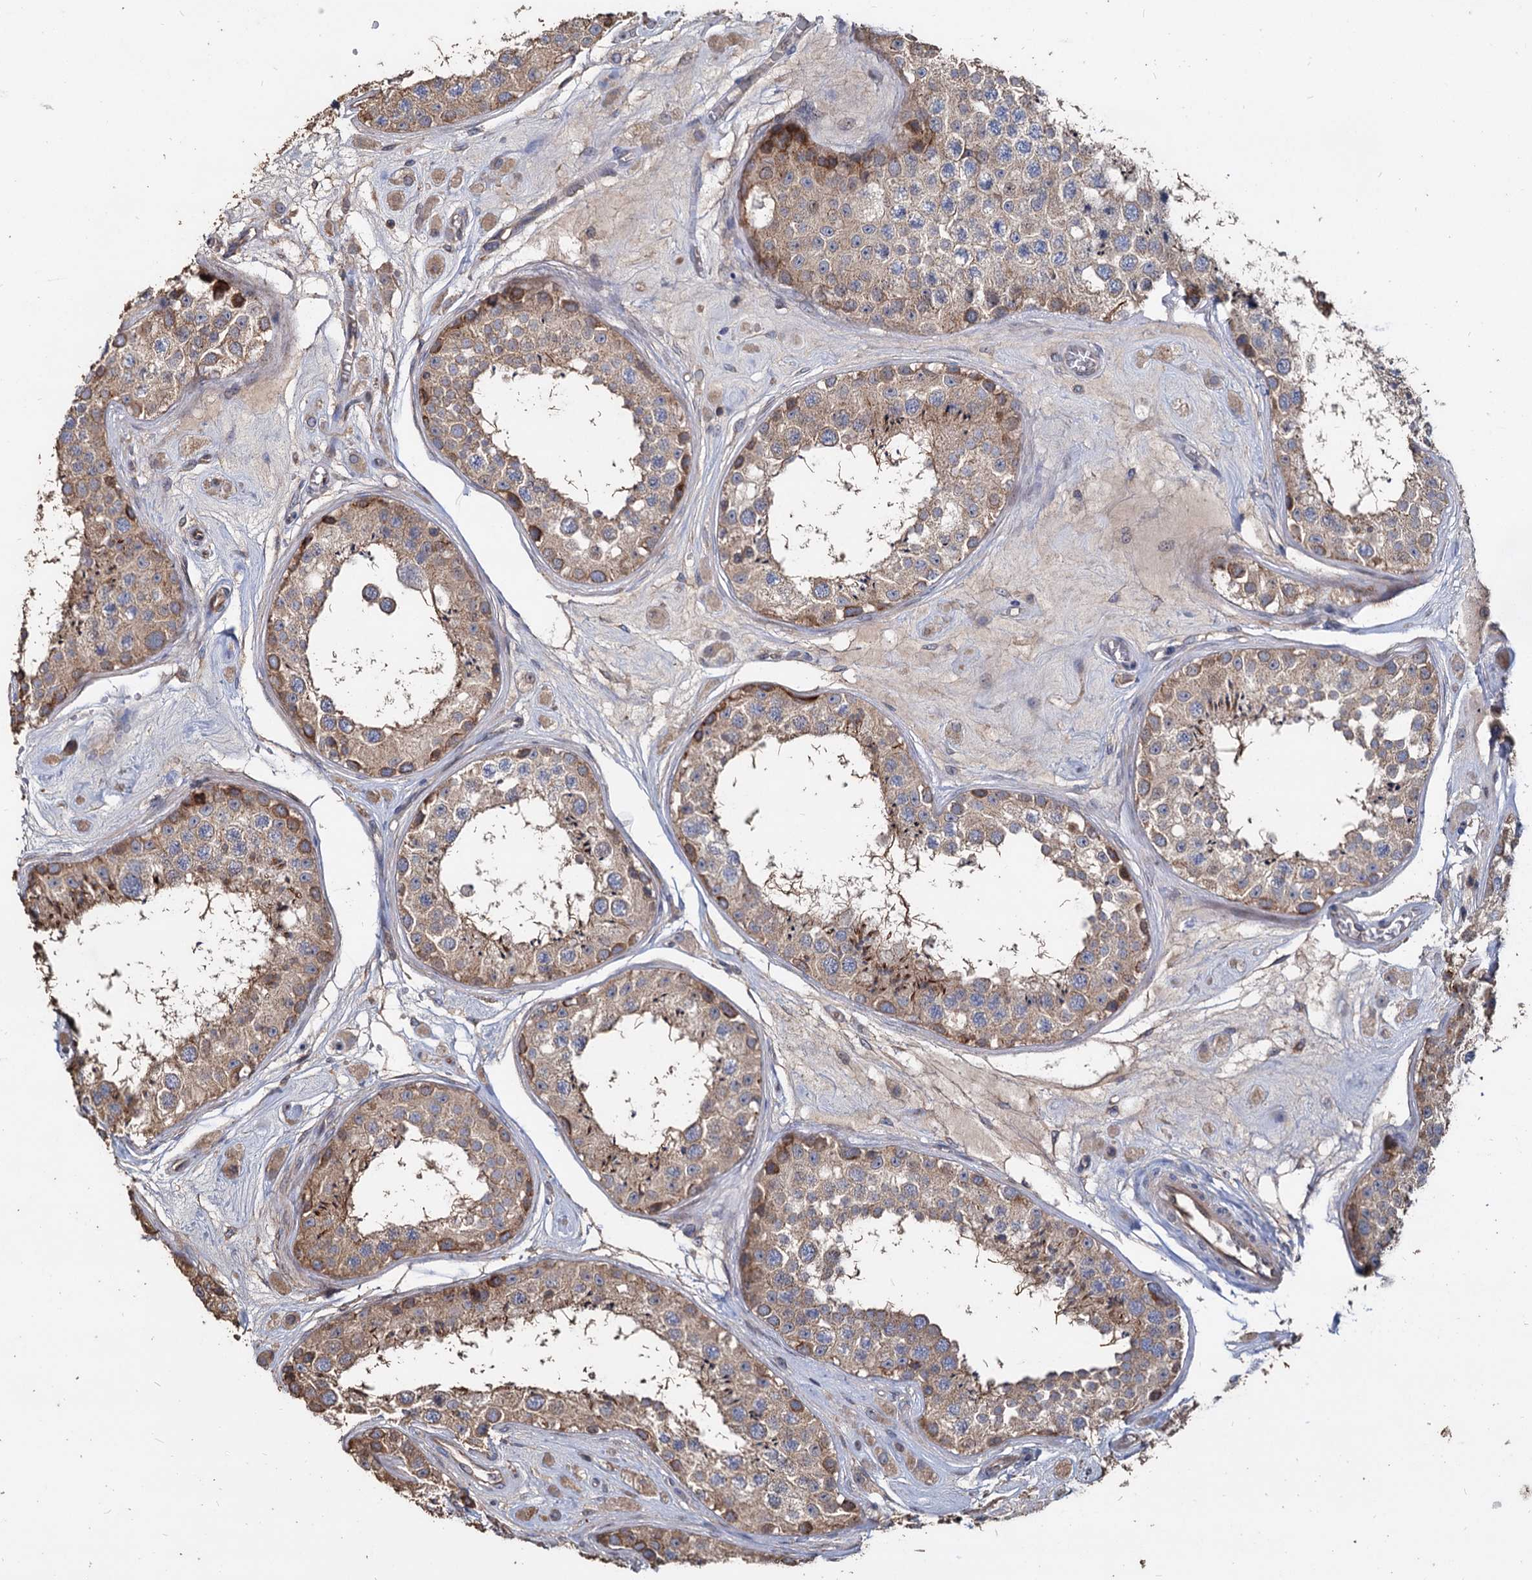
{"staining": {"intensity": "strong", "quantity": "<25%", "location": "cytoplasmic/membranous"}, "tissue": "testis", "cell_type": "Cells in seminiferous ducts", "image_type": "normal", "snomed": [{"axis": "morphology", "description": "Normal tissue, NOS"}, {"axis": "topography", "description": "Testis"}], "caption": "High-power microscopy captured an immunohistochemistry (IHC) photomicrograph of unremarkable testis, revealing strong cytoplasmic/membranous positivity in approximately <25% of cells in seminiferous ducts. Using DAB (brown) and hematoxylin (blue) stains, captured at high magnification using brightfield microscopy.", "gene": "DEPDC4", "patient": {"sex": "male", "age": 25}}